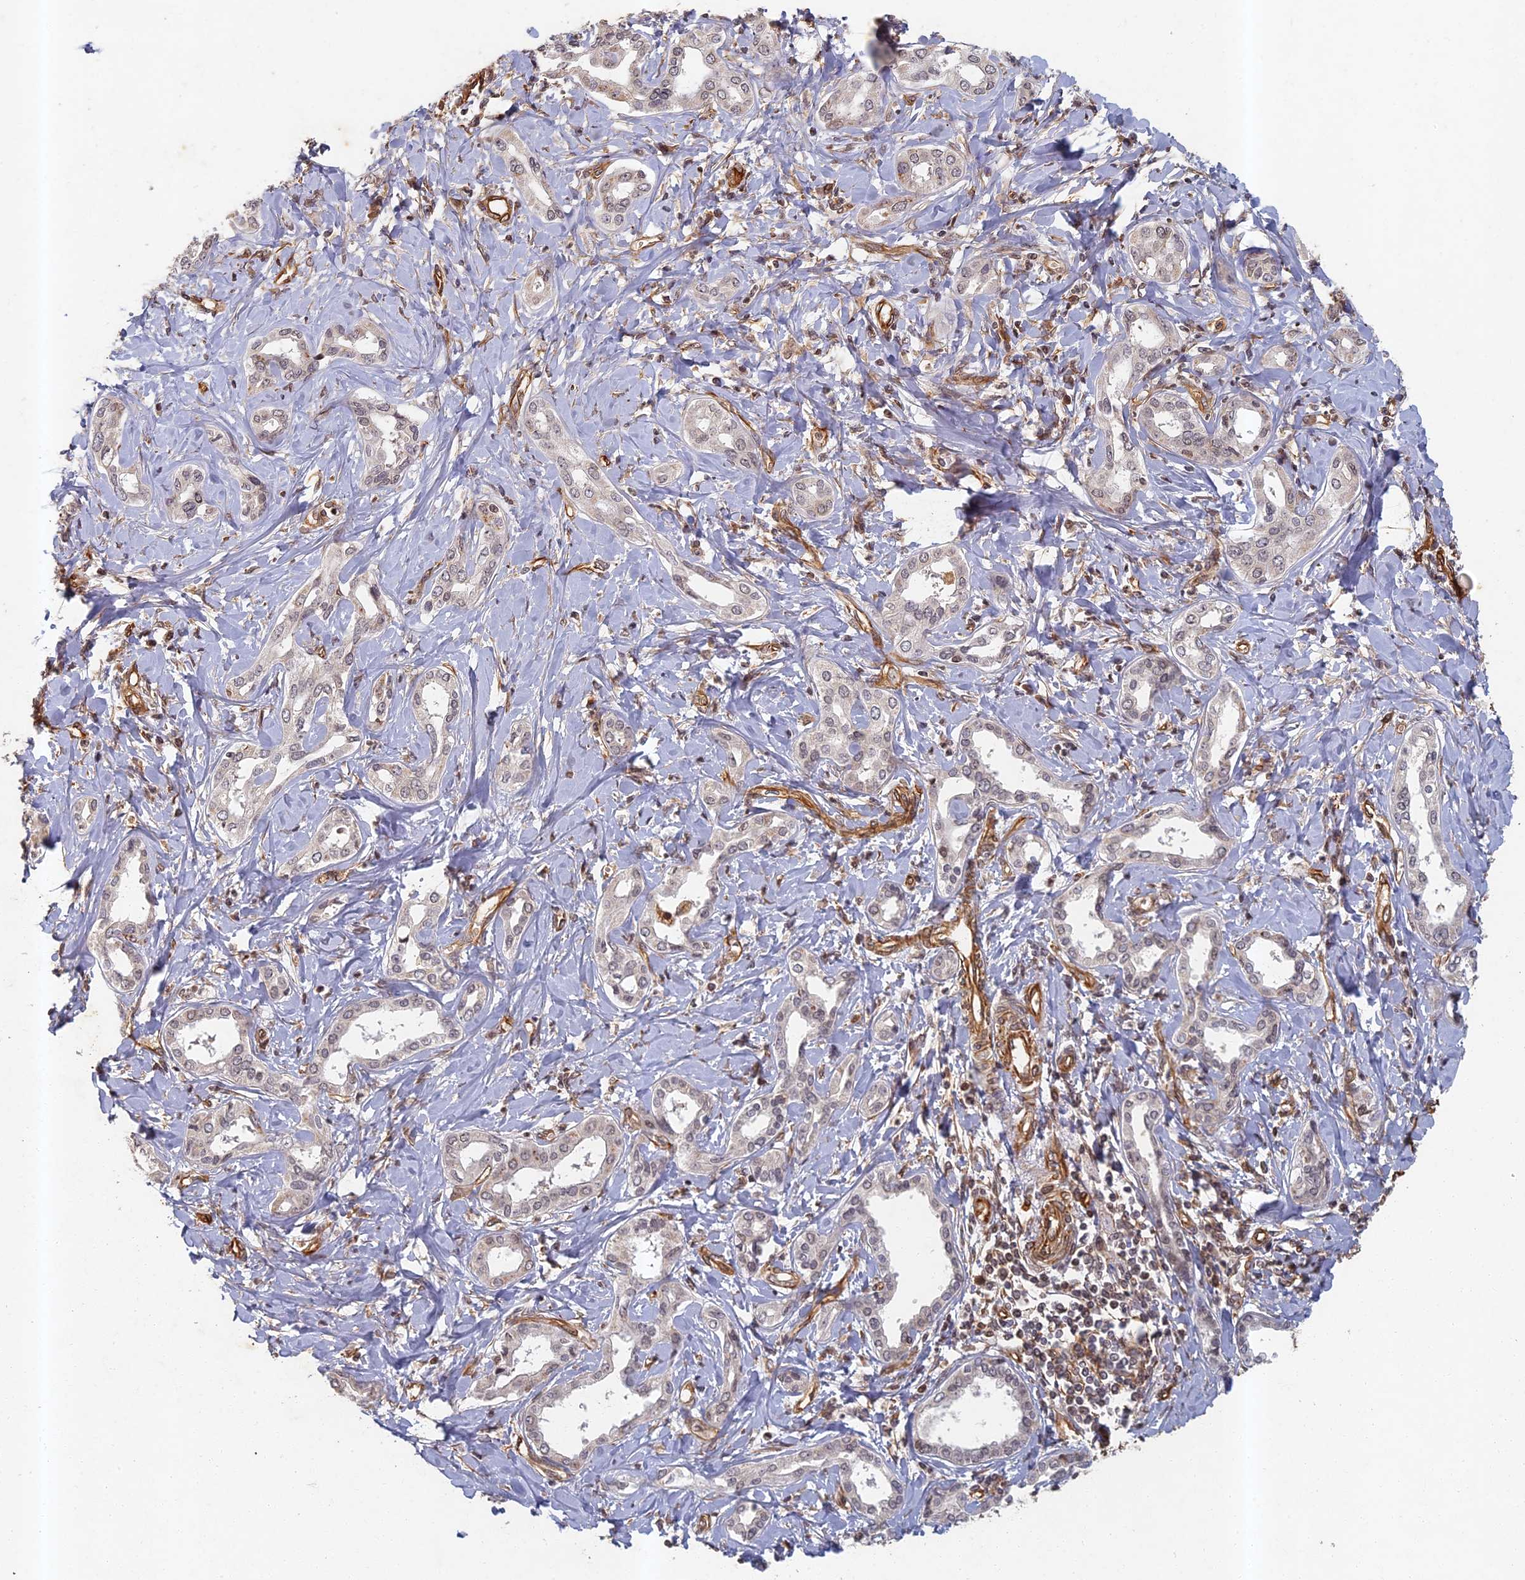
{"staining": {"intensity": "weak", "quantity": "<25%", "location": "nuclear"}, "tissue": "liver cancer", "cell_type": "Tumor cells", "image_type": "cancer", "snomed": [{"axis": "morphology", "description": "Cholangiocarcinoma"}, {"axis": "topography", "description": "Liver"}], "caption": "The IHC photomicrograph has no significant staining in tumor cells of cholangiocarcinoma (liver) tissue. (DAB IHC visualized using brightfield microscopy, high magnification).", "gene": "ABCB10", "patient": {"sex": "female", "age": 77}}